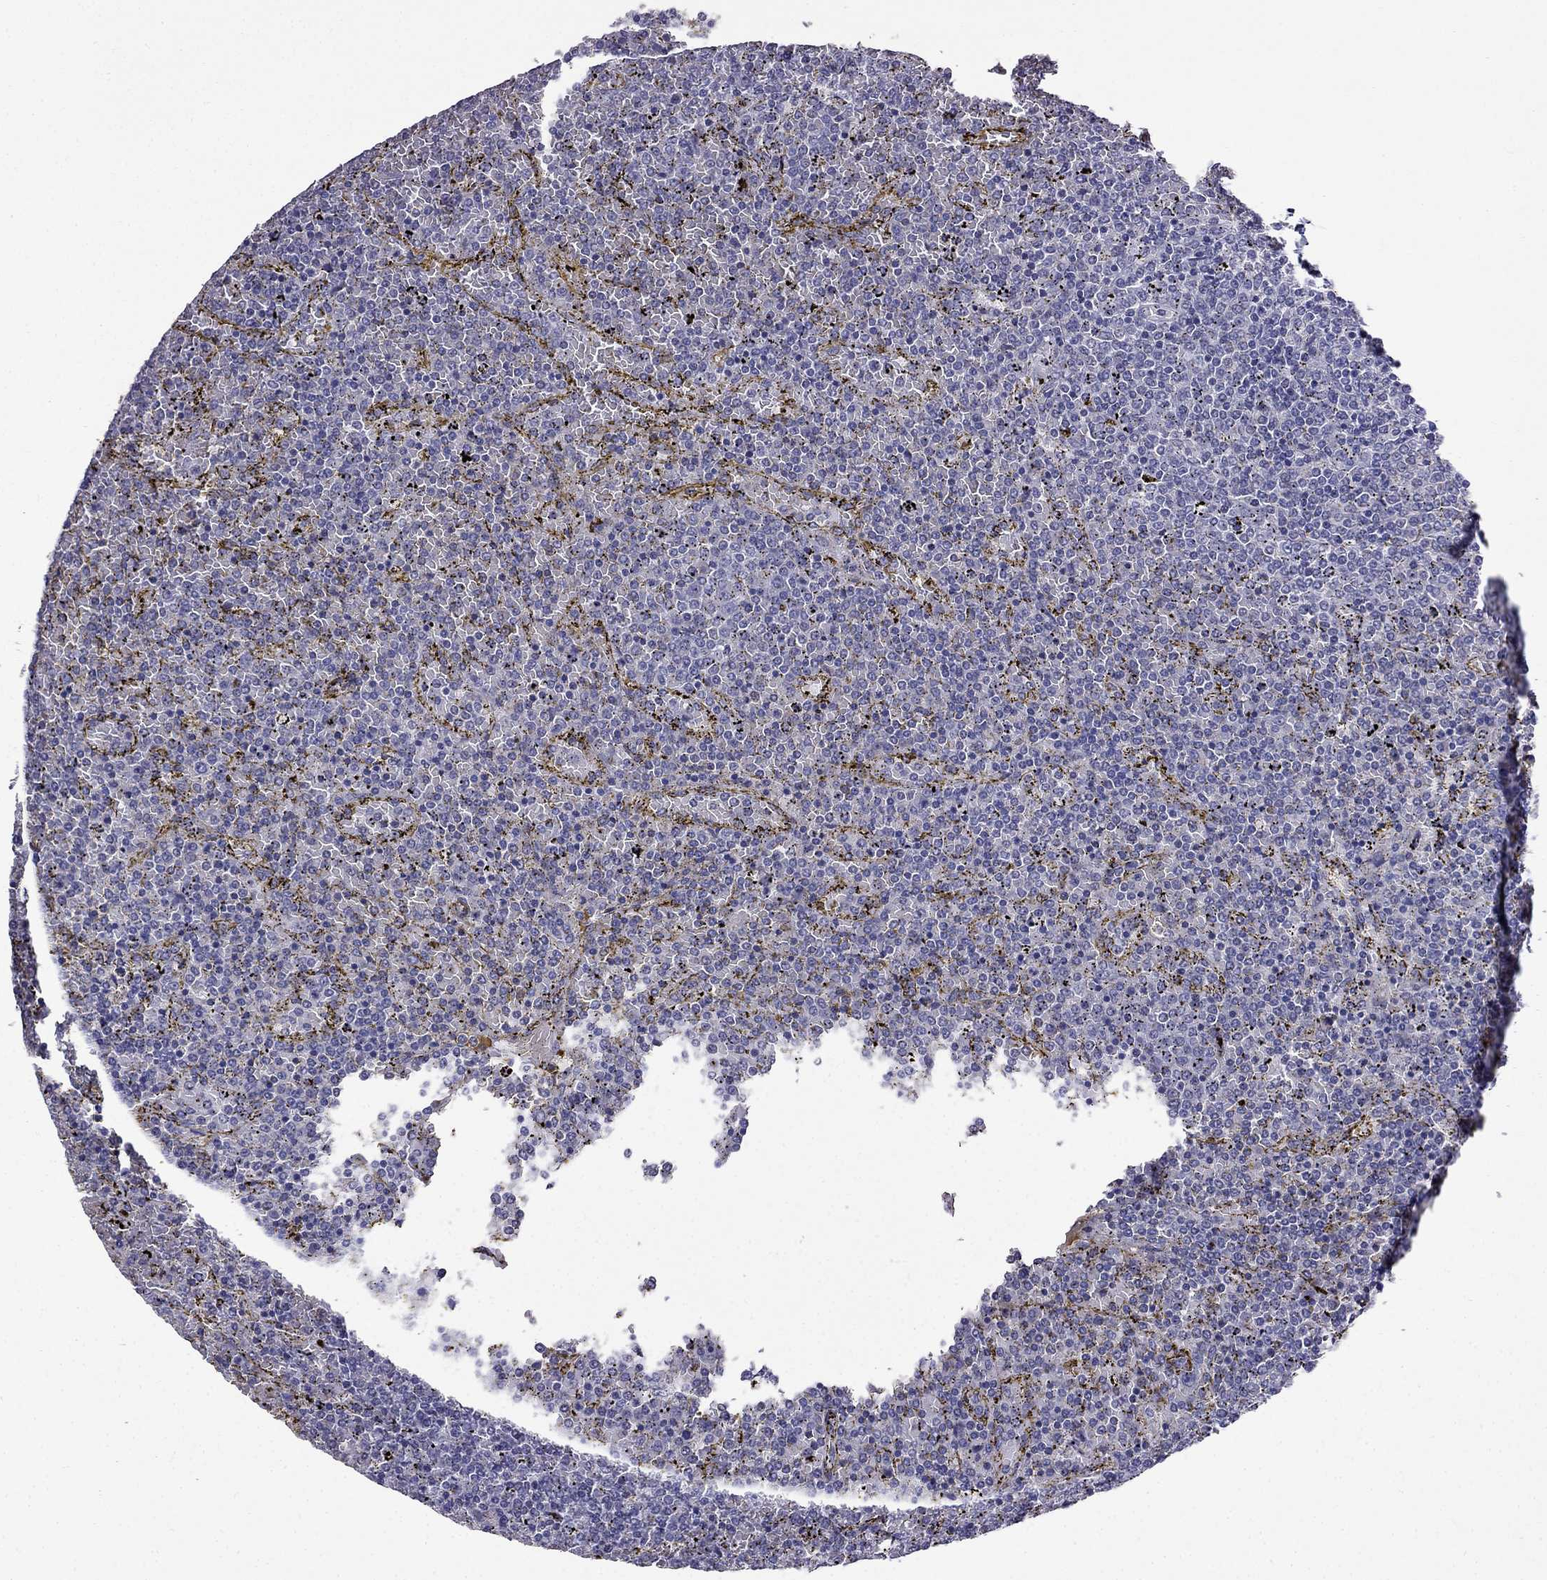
{"staining": {"intensity": "negative", "quantity": "none", "location": "none"}, "tissue": "lymphoma", "cell_type": "Tumor cells", "image_type": "cancer", "snomed": [{"axis": "morphology", "description": "Malignant lymphoma, non-Hodgkin's type, Low grade"}, {"axis": "topography", "description": "Spleen"}], "caption": "Immunohistochemistry photomicrograph of human low-grade malignant lymphoma, non-Hodgkin's type stained for a protein (brown), which displays no positivity in tumor cells.", "gene": "AK5", "patient": {"sex": "female", "age": 77}}